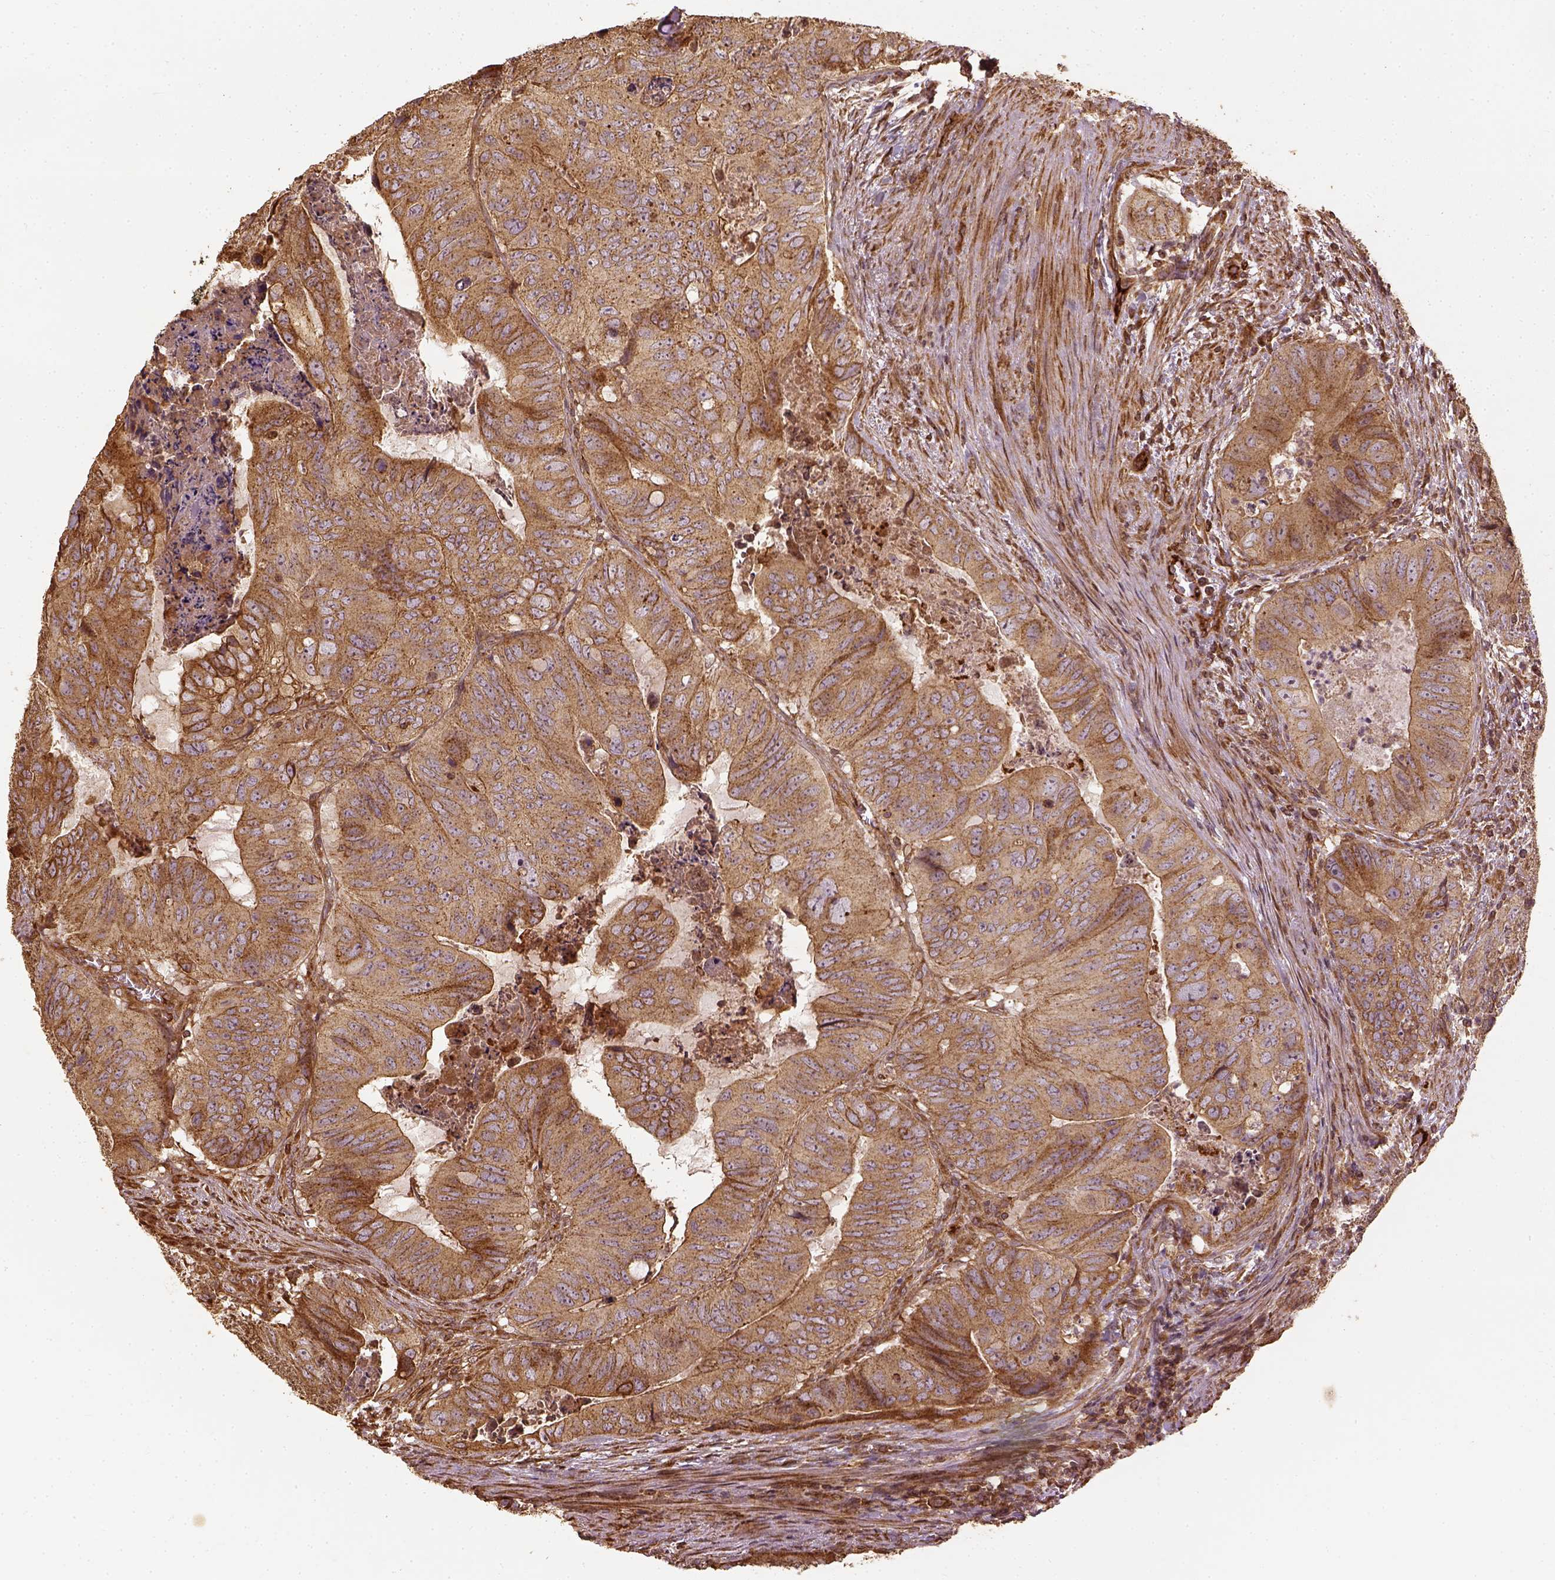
{"staining": {"intensity": "moderate", "quantity": "25%-75%", "location": "cytoplasmic/membranous"}, "tissue": "colorectal cancer", "cell_type": "Tumor cells", "image_type": "cancer", "snomed": [{"axis": "morphology", "description": "Adenocarcinoma, NOS"}, {"axis": "topography", "description": "Colon"}], "caption": "The micrograph reveals immunohistochemical staining of colorectal cancer (adenocarcinoma). There is moderate cytoplasmic/membranous expression is appreciated in approximately 25%-75% of tumor cells. (DAB IHC, brown staining for protein, blue staining for nuclei).", "gene": "VEGFA", "patient": {"sex": "male", "age": 79}}